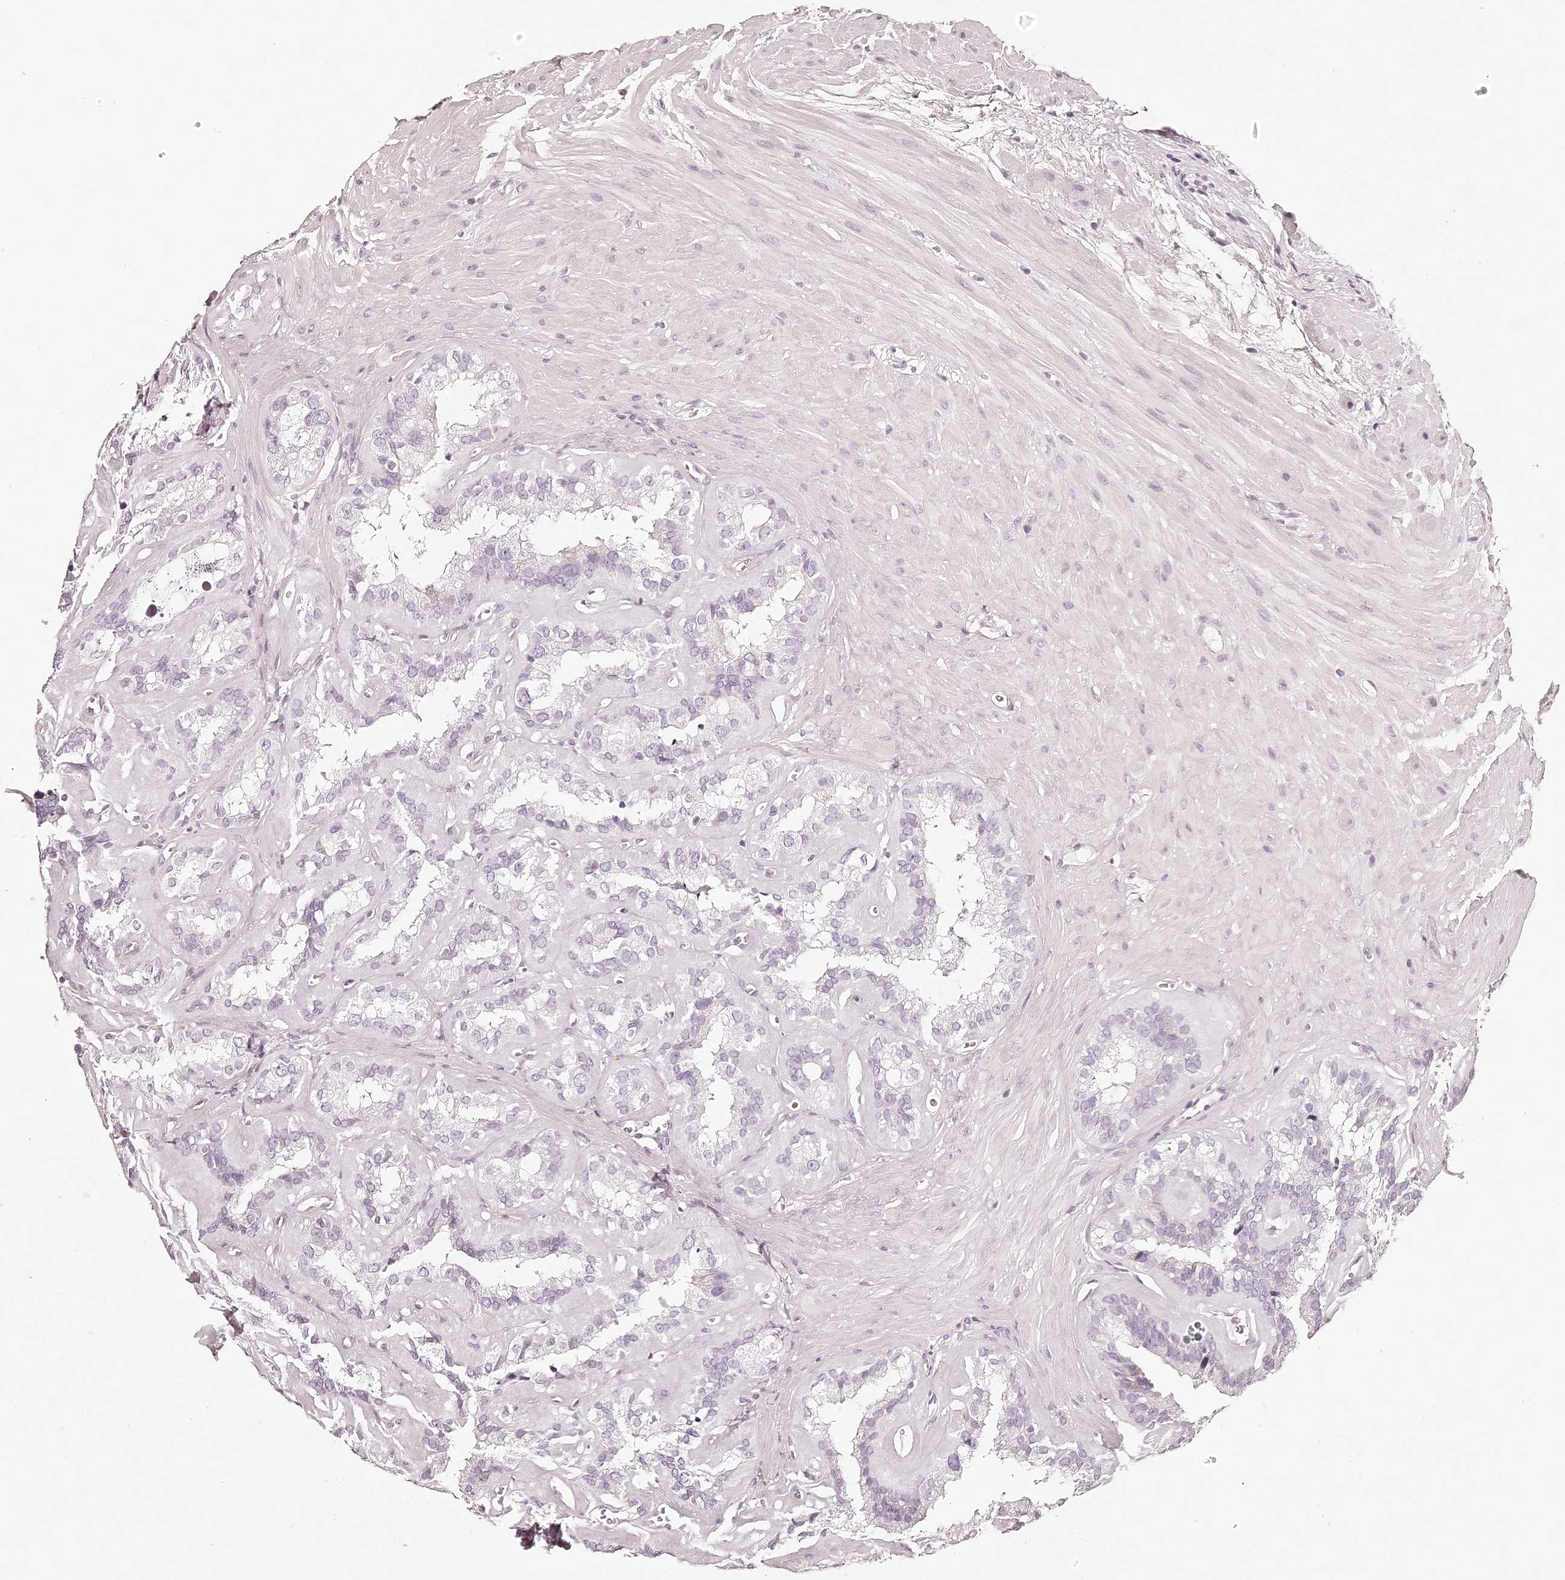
{"staining": {"intensity": "negative", "quantity": "none", "location": "none"}, "tissue": "seminal vesicle", "cell_type": "Glandular cells", "image_type": "normal", "snomed": [{"axis": "morphology", "description": "Normal tissue, NOS"}, {"axis": "topography", "description": "Prostate"}, {"axis": "topography", "description": "Seminal veicle"}], "caption": "Glandular cells show no significant protein expression in unremarkable seminal vesicle. (DAB (3,3'-diaminobenzidine) immunohistochemistry (IHC), high magnification).", "gene": "ELAPOR1", "patient": {"sex": "male", "age": 59}}